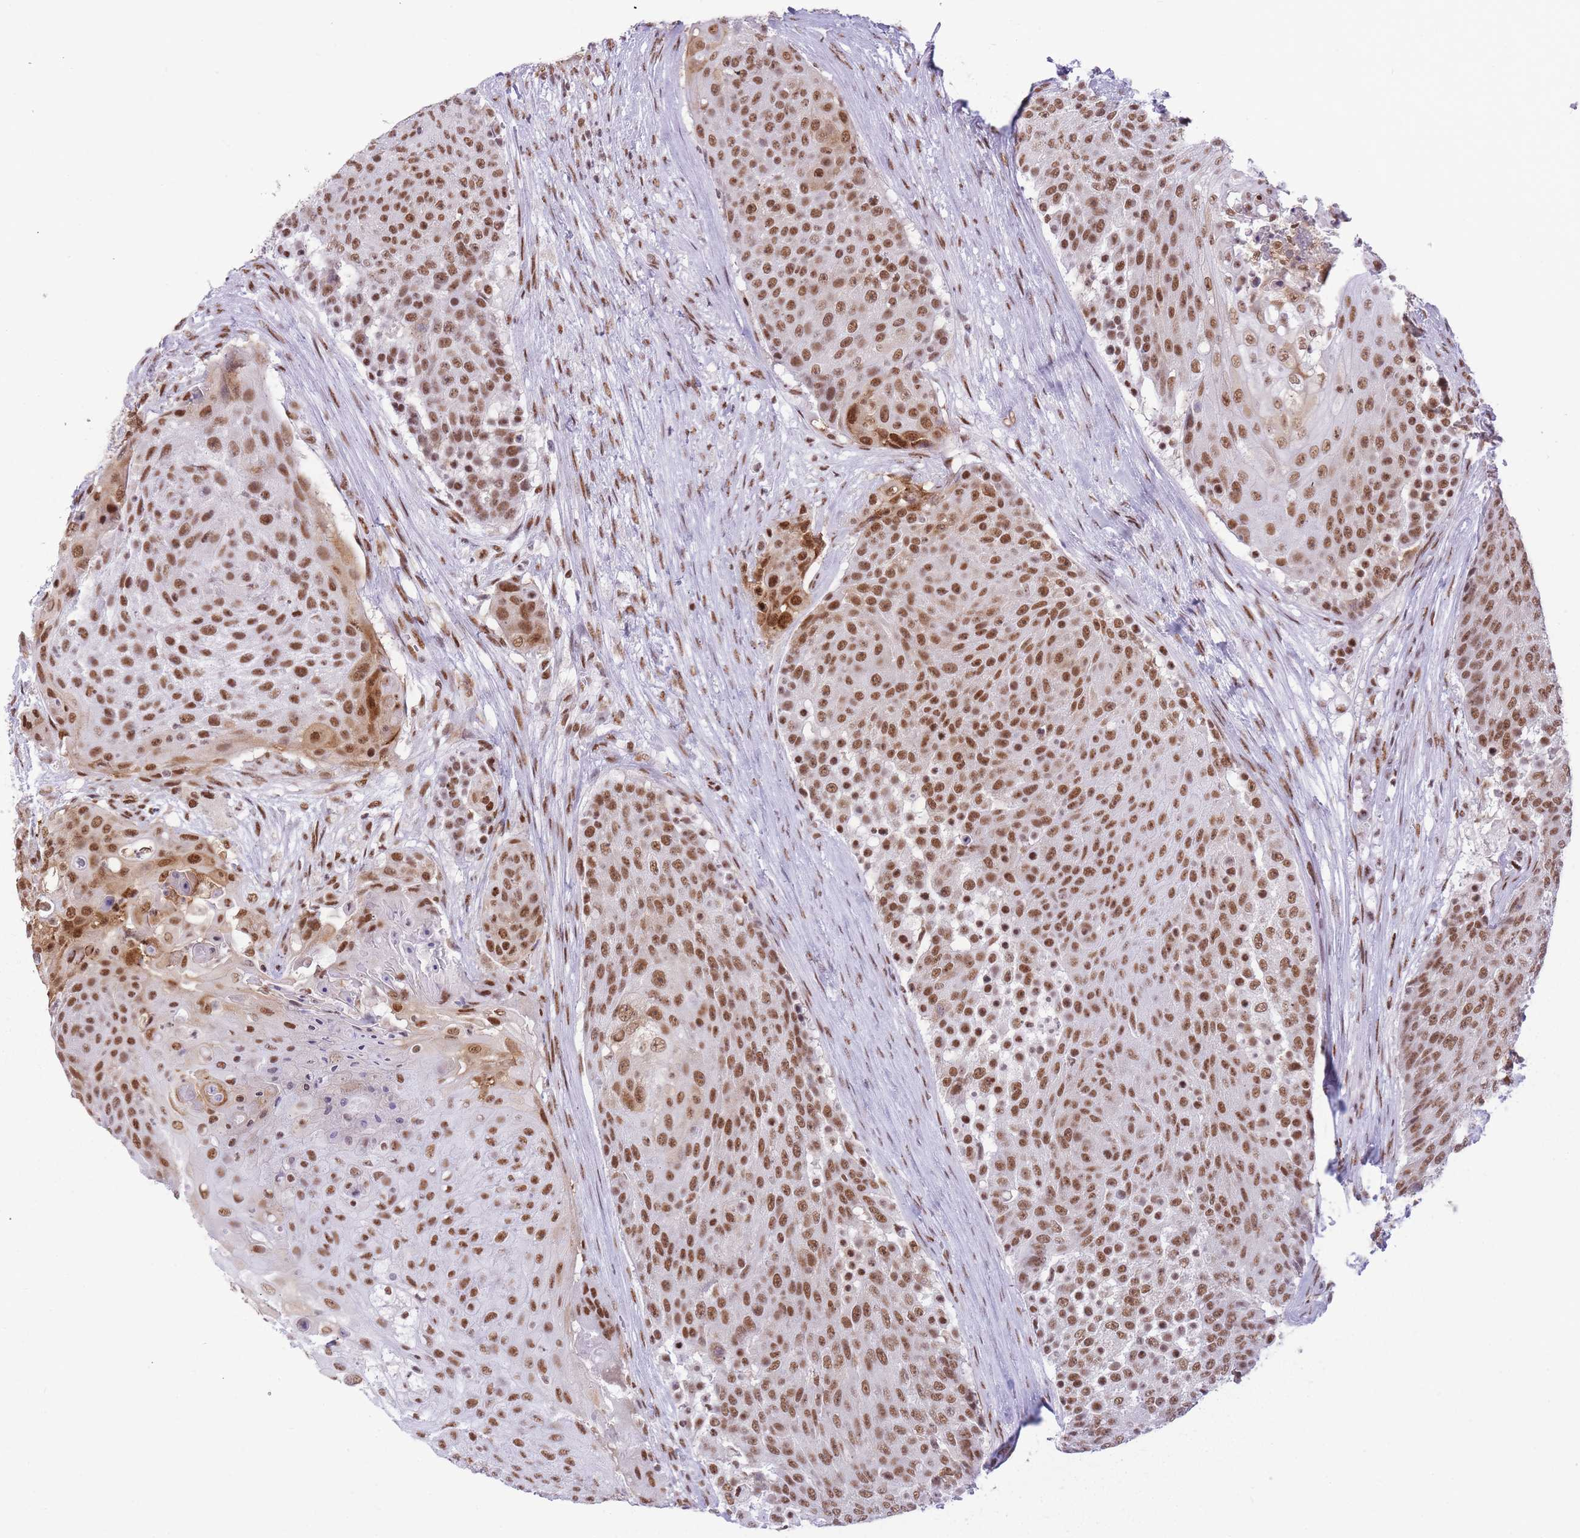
{"staining": {"intensity": "moderate", "quantity": ">75%", "location": "nuclear"}, "tissue": "urothelial cancer", "cell_type": "Tumor cells", "image_type": "cancer", "snomed": [{"axis": "morphology", "description": "Urothelial carcinoma, High grade"}, {"axis": "topography", "description": "Urinary bladder"}], "caption": "Urothelial carcinoma (high-grade) tissue displays moderate nuclear positivity in approximately >75% of tumor cells, visualized by immunohistochemistry. The staining is performed using DAB brown chromogen to label protein expression. The nuclei are counter-stained blue using hematoxylin.", "gene": "HNRNPUL1", "patient": {"sex": "female", "age": 63}}